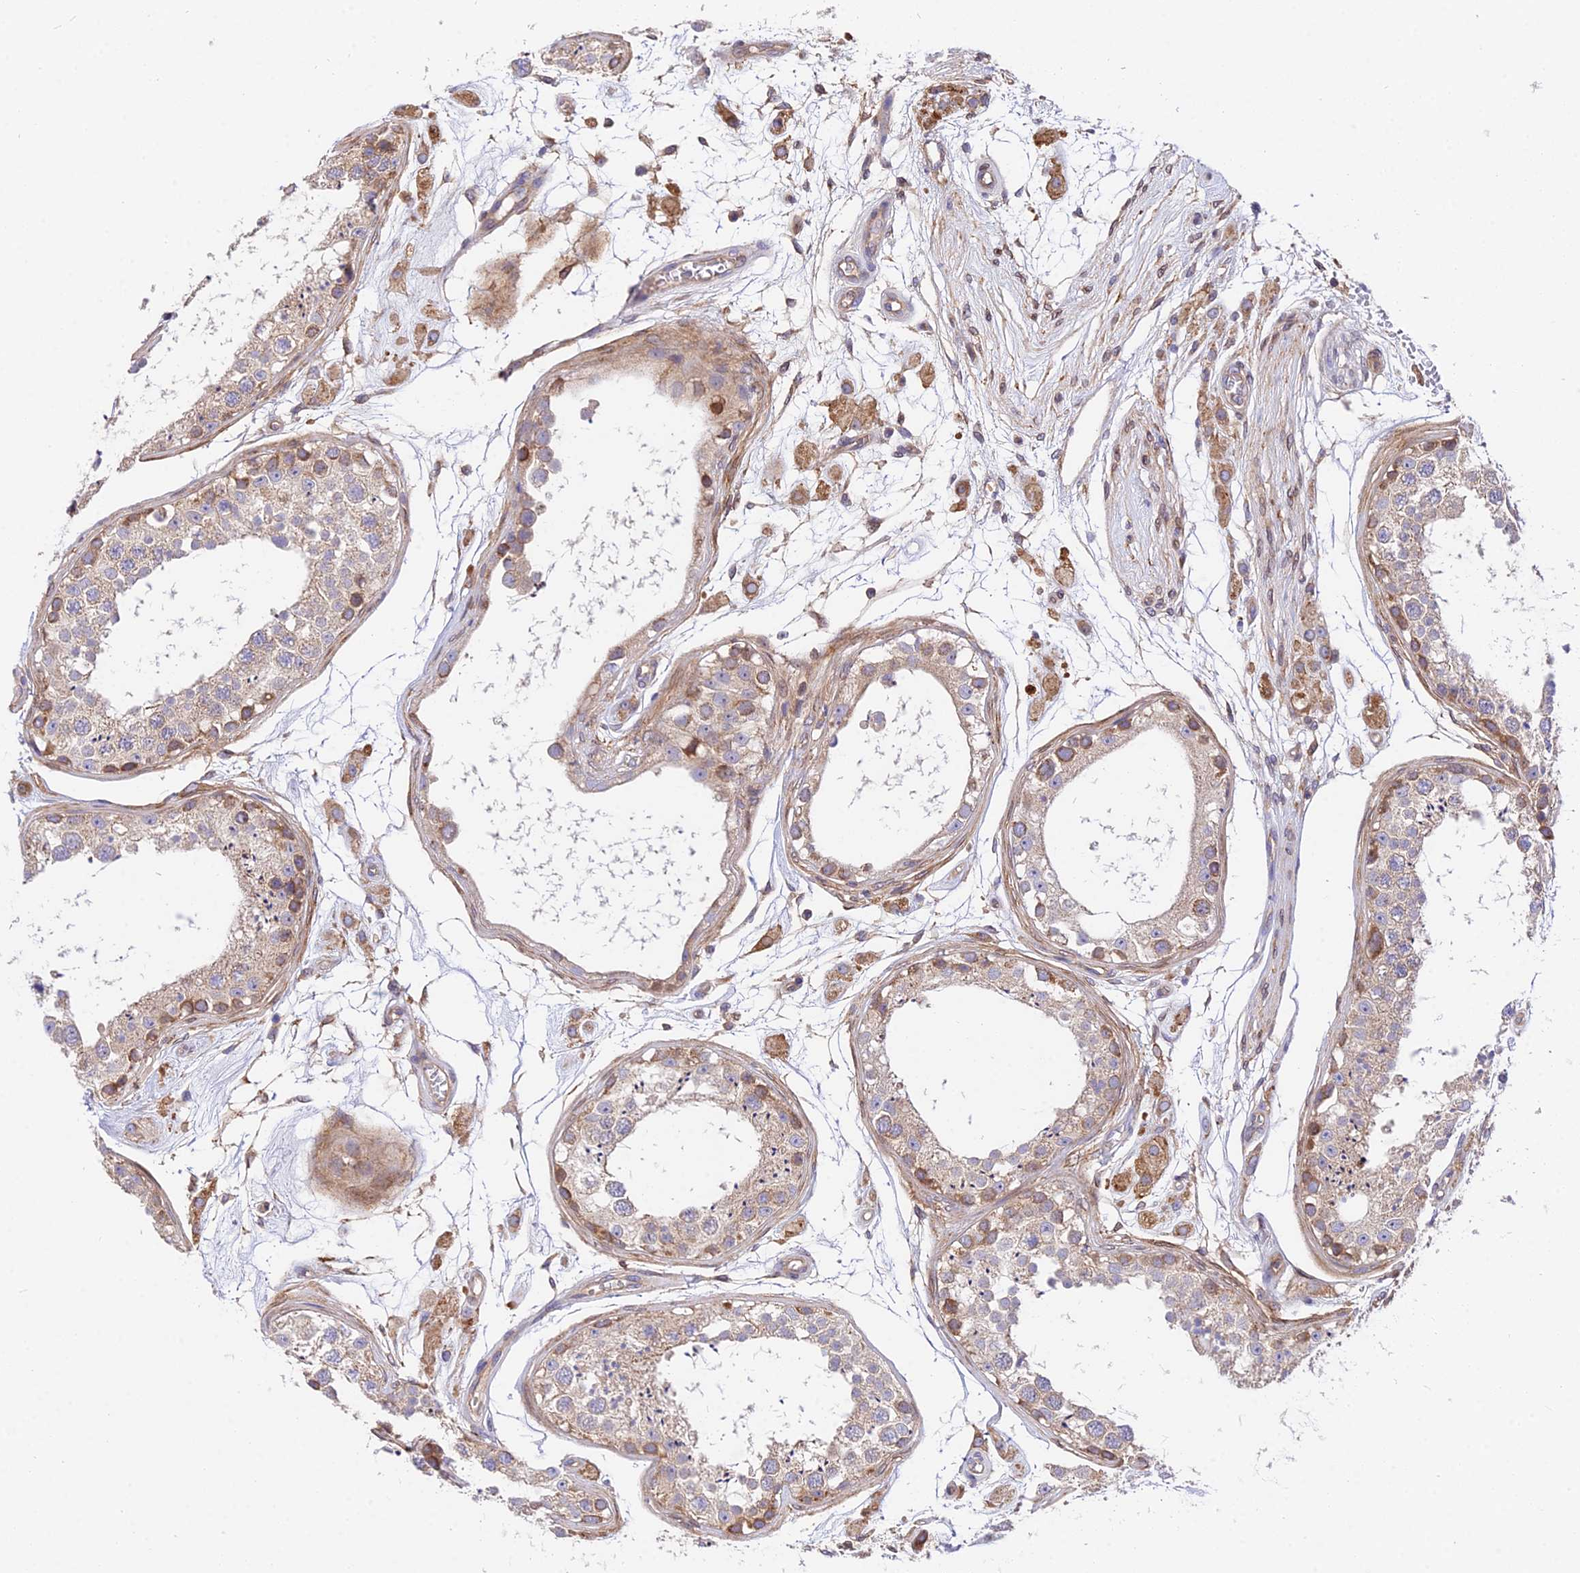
{"staining": {"intensity": "moderate", "quantity": "<25%", "location": "cytoplasmic/membranous"}, "tissue": "testis", "cell_type": "Cells in seminiferous ducts", "image_type": "normal", "snomed": [{"axis": "morphology", "description": "Normal tissue, NOS"}, {"axis": "topography", "description": "Testis"}], "caption": "Cells in seminiferous ducts show low levels of moderate cytoplasmic/membranous staining in approximately <25% of cells in benign testis. (Brightfield microscopy of DAB IHC at high magnification).", "gene": "TRIM43B", "patient": {"sex": "male", "age": 25}}